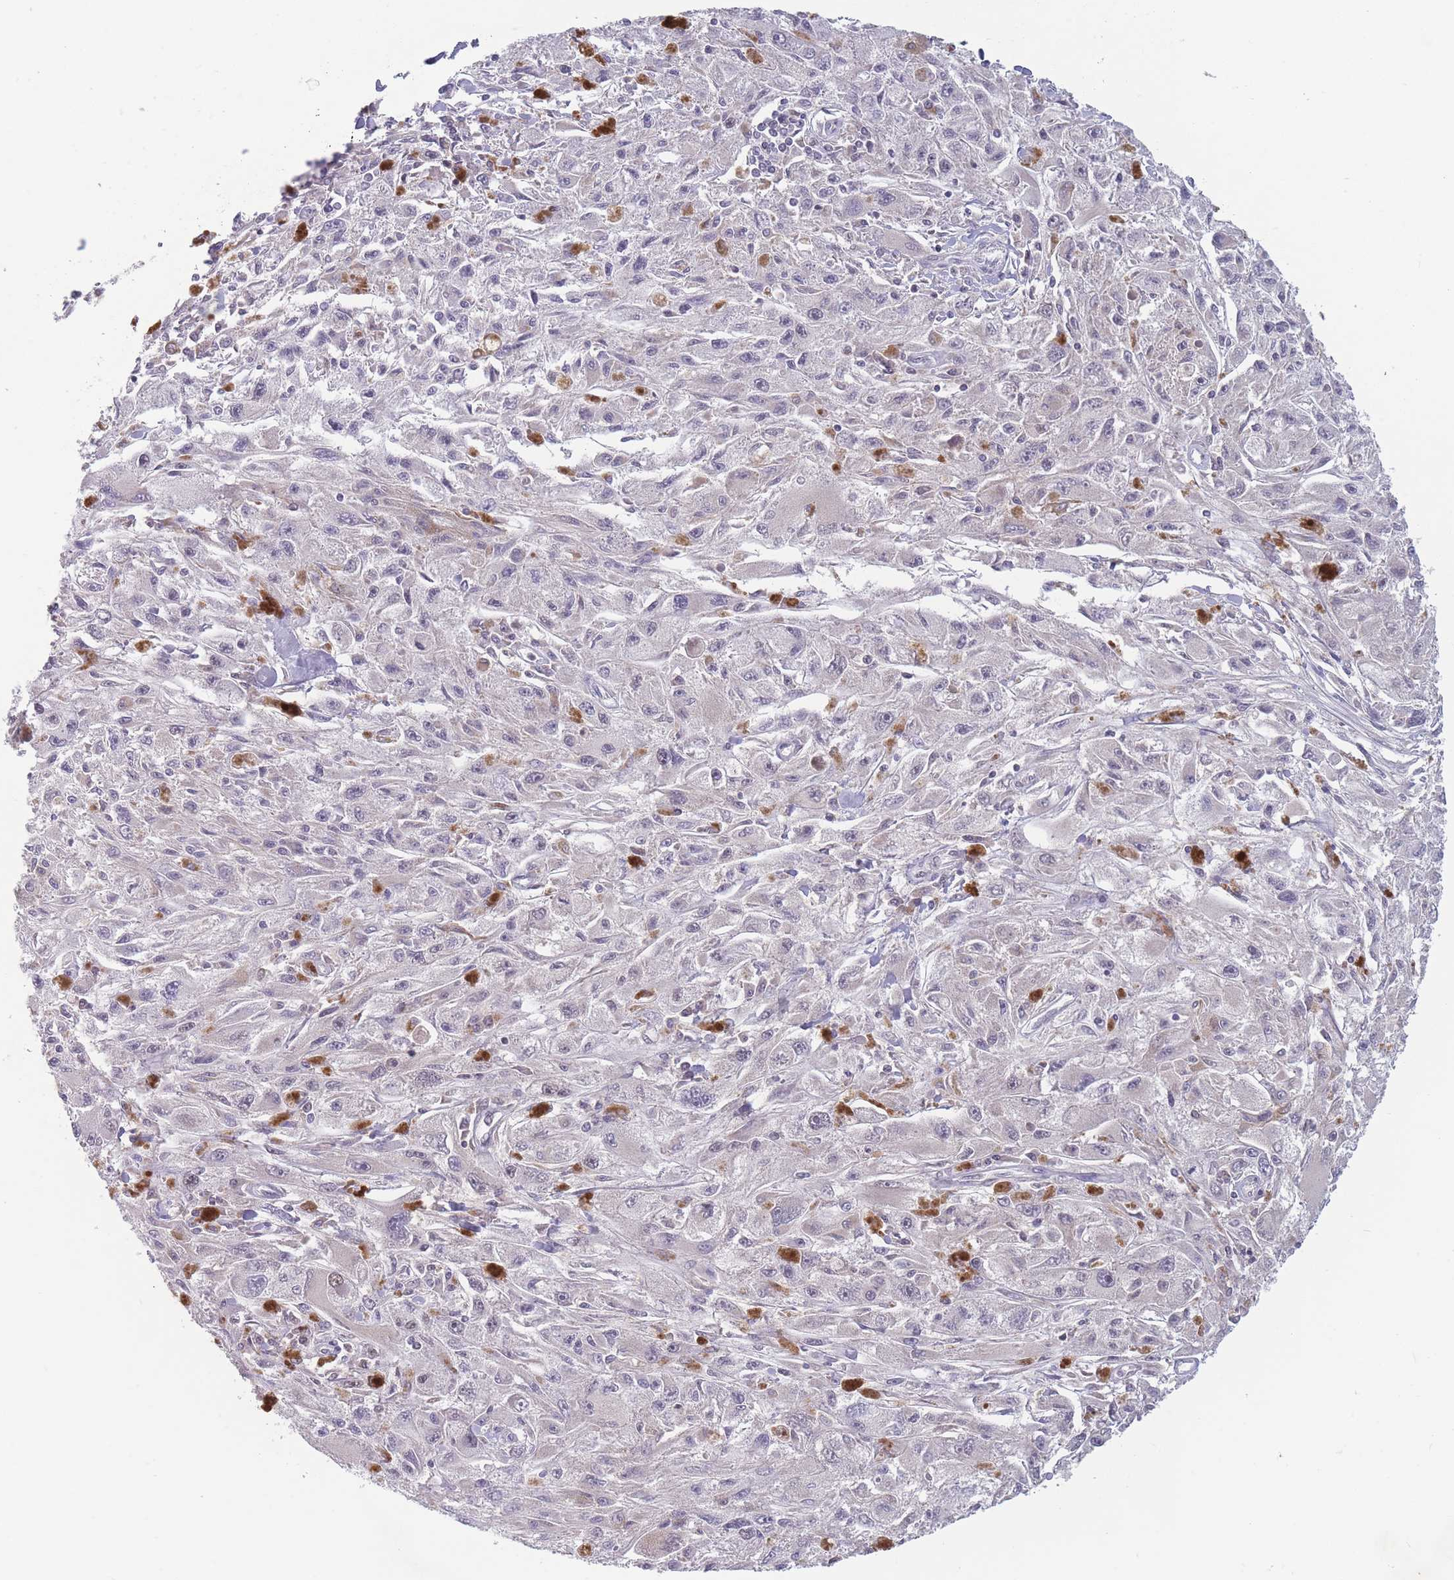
{"staining": {"intensity": "negative", "quantity": "none", "location": "none"}, "tissue": "melanoma", "cell_type": "Tumor cells", "image_type": "cancer", "snomed": [{"axis": "morphology", "description": "Malignant melanoma, Metastatic site"}, {"axis": "topography", "description": "Skin"}], "caption": "This is an IHC photomicrograph of melanoma. There is no expression in tumor cells.", "gene": "ARID3B", "patient": {"sex": "male", "age": 53}}